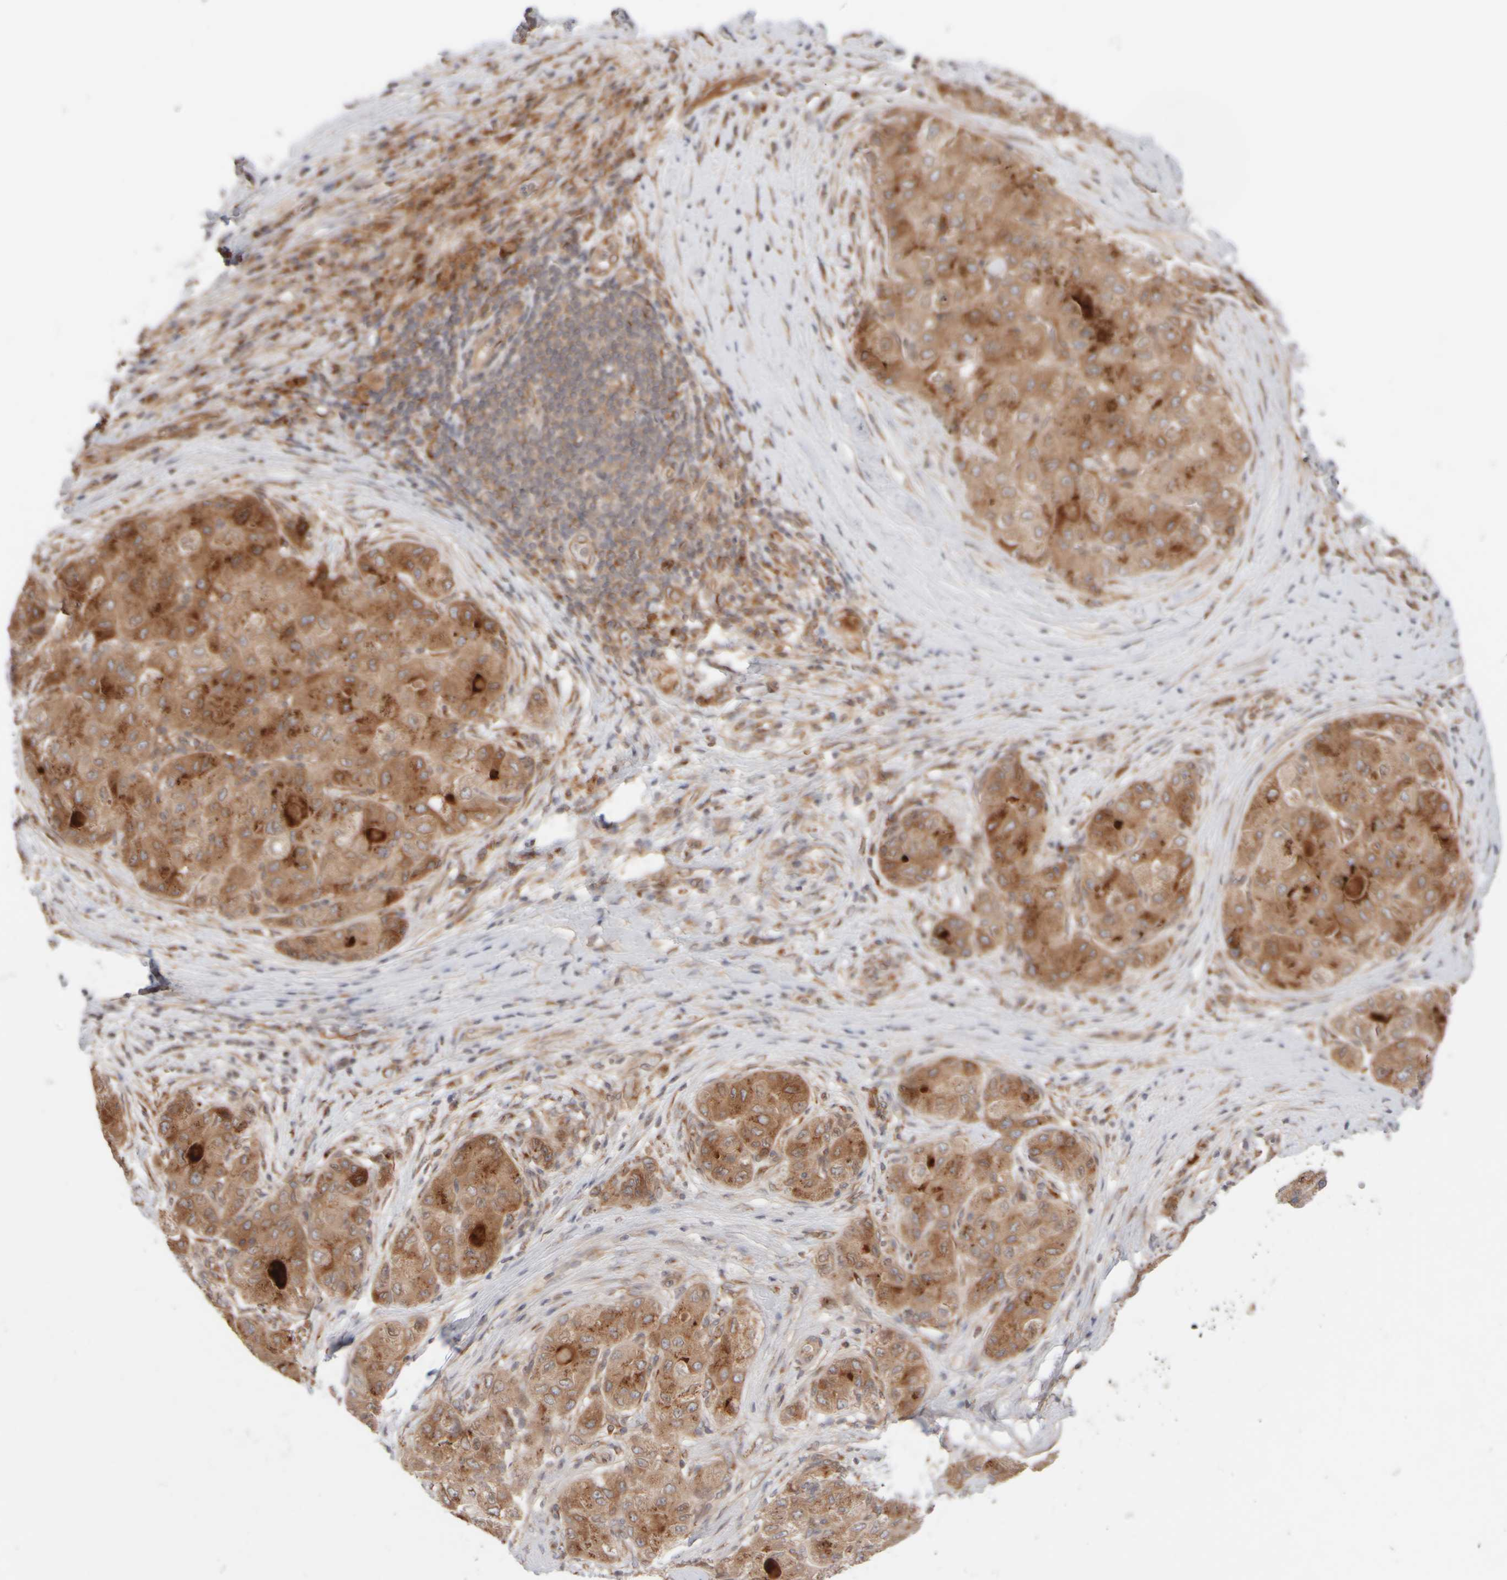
{"staining": {"intensity": "moderate", "quantity": ">75%", "location": "cytoplasmic/membranous"}, "tissue": "liver cancer", "cell_type": "Tumor cells", "image_type": "cancer", "snomed": [{"axis": "morphology", "description": "Carcinoma, Hepatocellular, NOS"}, {"axis": "topography", "description": "Liver"}], "caption": "Liver hepatocellular carcinoma was stained to show a protein in brown. There is medium levels of moderate cytoplasmic/membranous expression in approximately >75% of tumor cells.", "gene": "GCN1", "patient": {"sex": "male", "age": 80}}